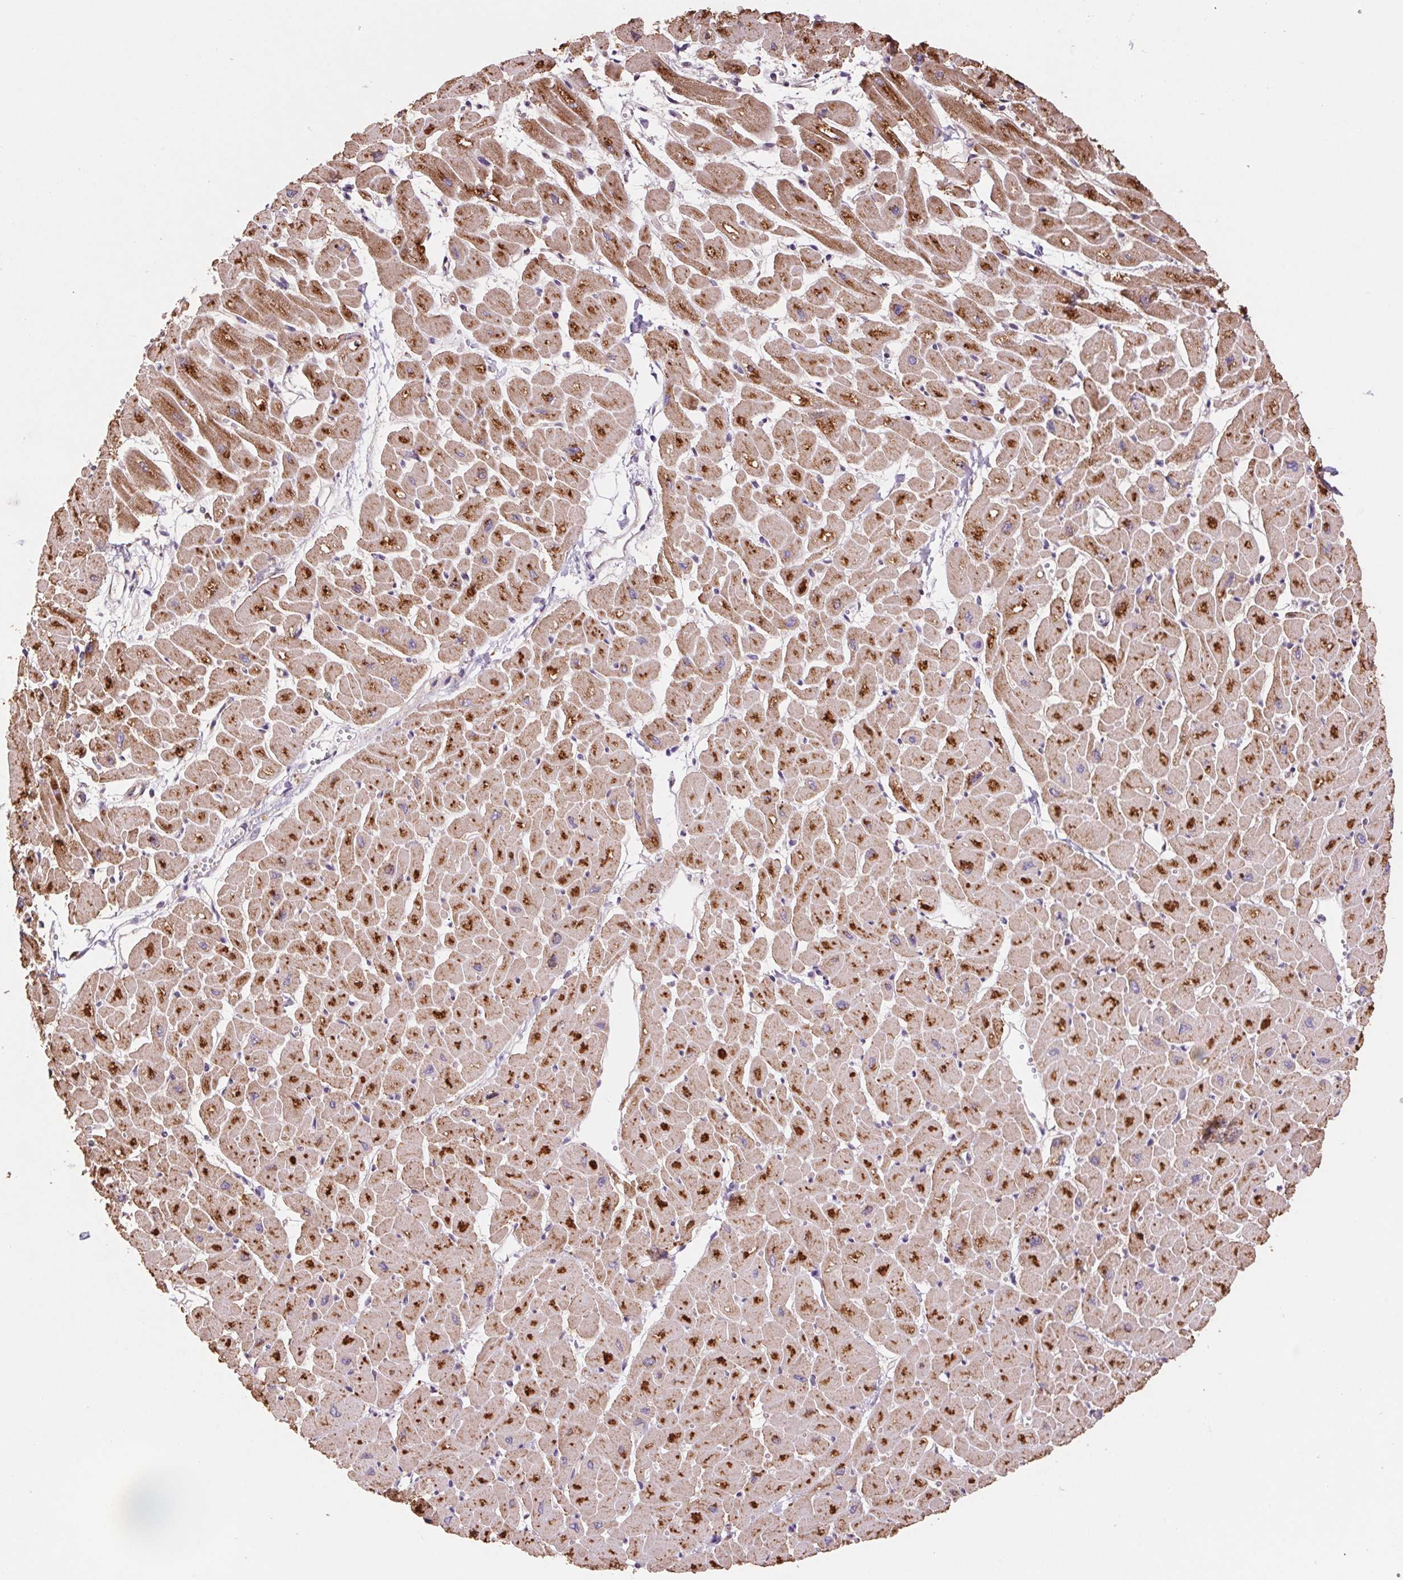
{"staining": {"intensity": "moderate", "quantity": ">75%", "location": "cytoplasmic/membranous"}, "tissue": "heart muscle", "cell_type": "Cardiomyocytes", "image_type": "normal", "snomed": [{"axis": "morphology", "description": "Normal tissue, NOS"}, {"axis": "topography", "description": "Heart"}], "caption": "Moderate cytoplasmic/membranous expression for a protein is identified in approximately >75% of cardiomyocytes of unremarkable heart muscle using IHC.", "gene": "PDHA1", "patient": {"sex": "male", "age": 57}}